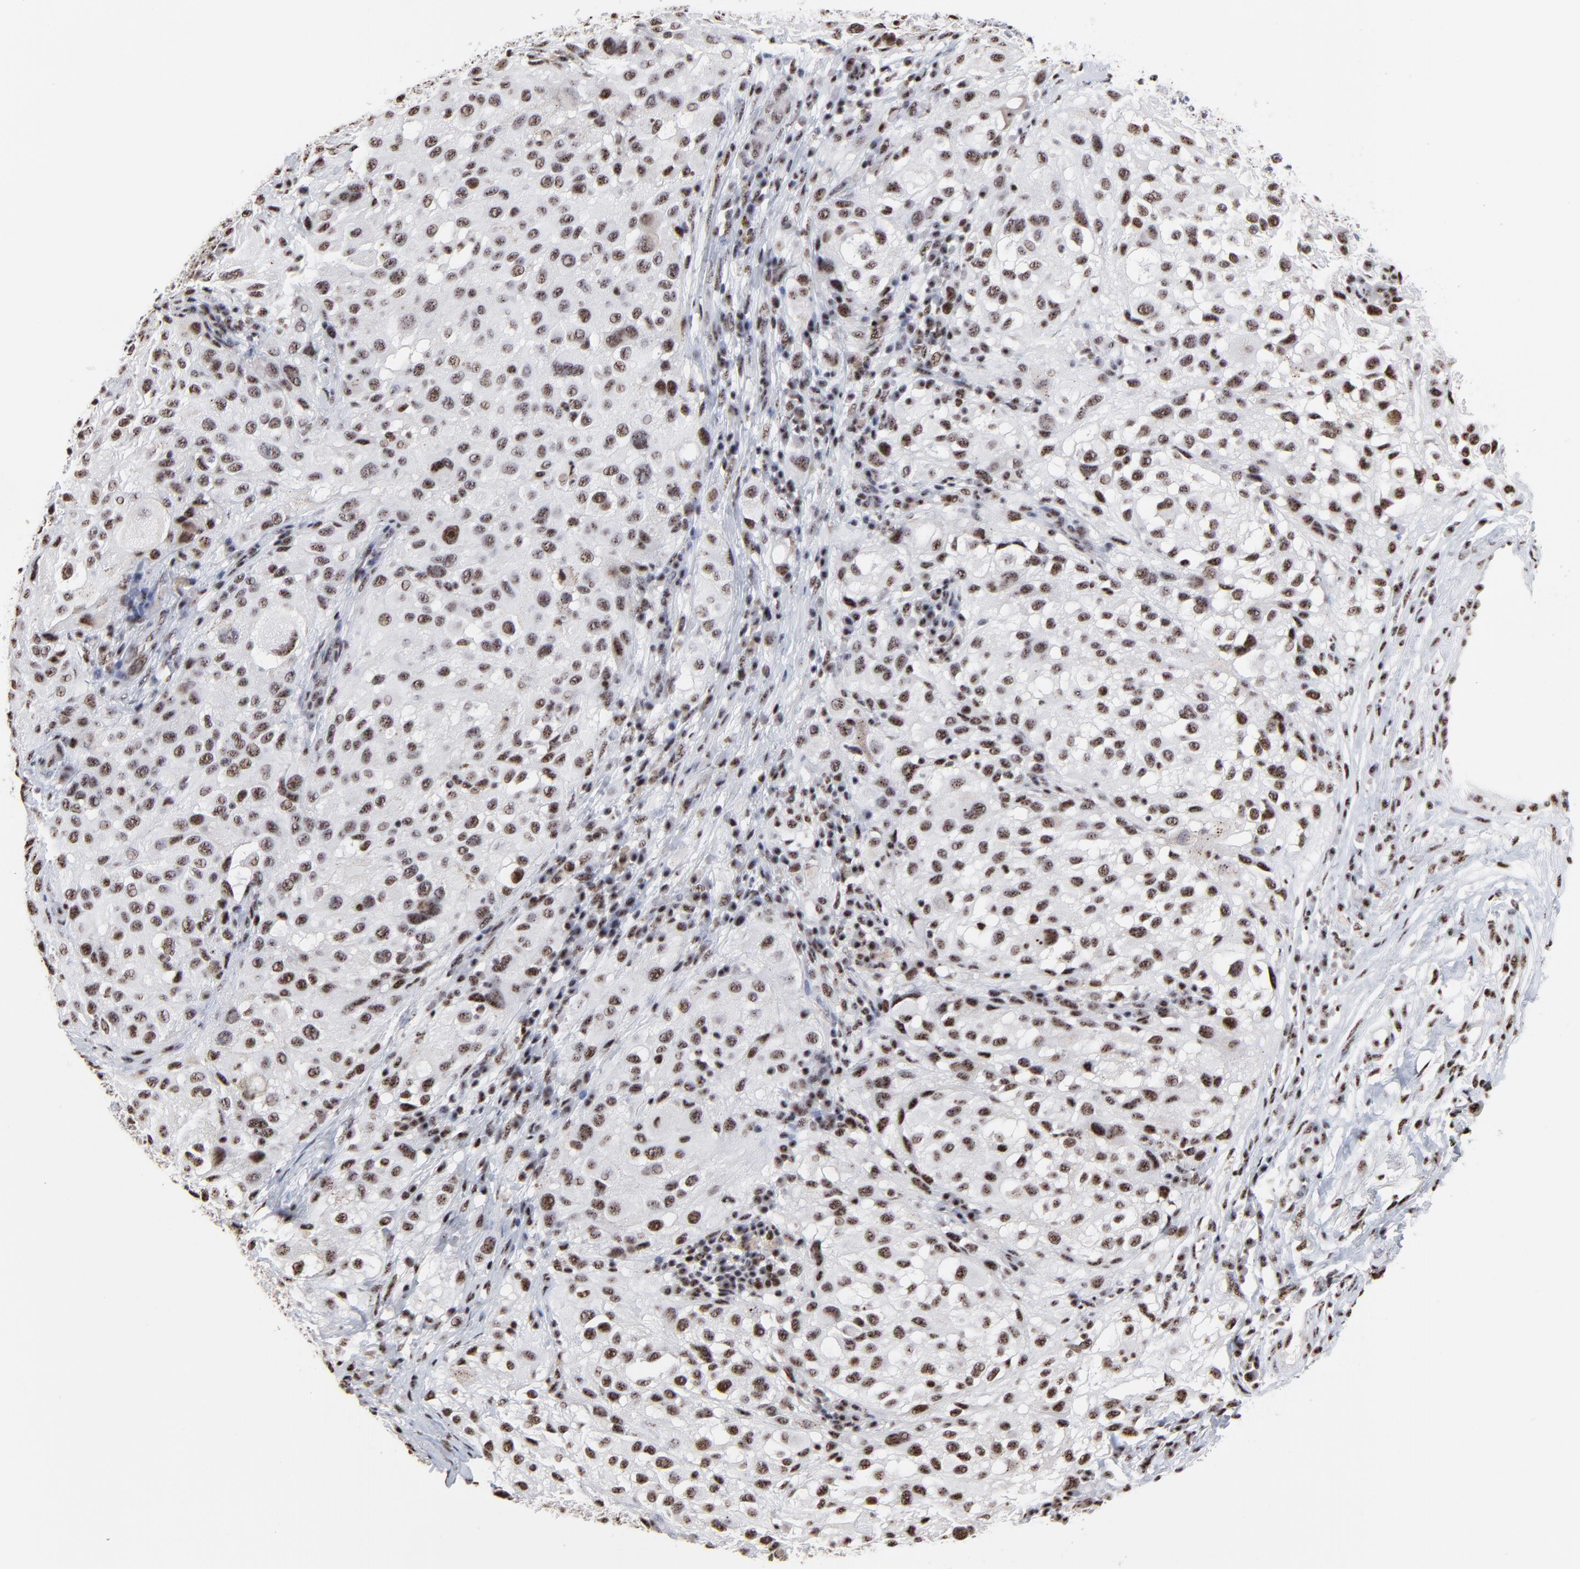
{"staining": {"intensity": "weak", "quantity": ">75%", "location": "nuclear"}, "tissue": "melanoma", "cell_type": "Tumor cells", "image_type": "cancer", "snomed": [{"axis": "morphology", "description": "Necrosis, NOS"}, {"axis": "morphology", "description": "Malignant melanoma, NOS"}, {"axis": "topography", "description": "Skin"}], "caption": "Human malignant melanoma stained with a protein marker displays weak staining in tumor cells.", "gene": "MBD4", "patient": {"sex": "female", "age": 87}}